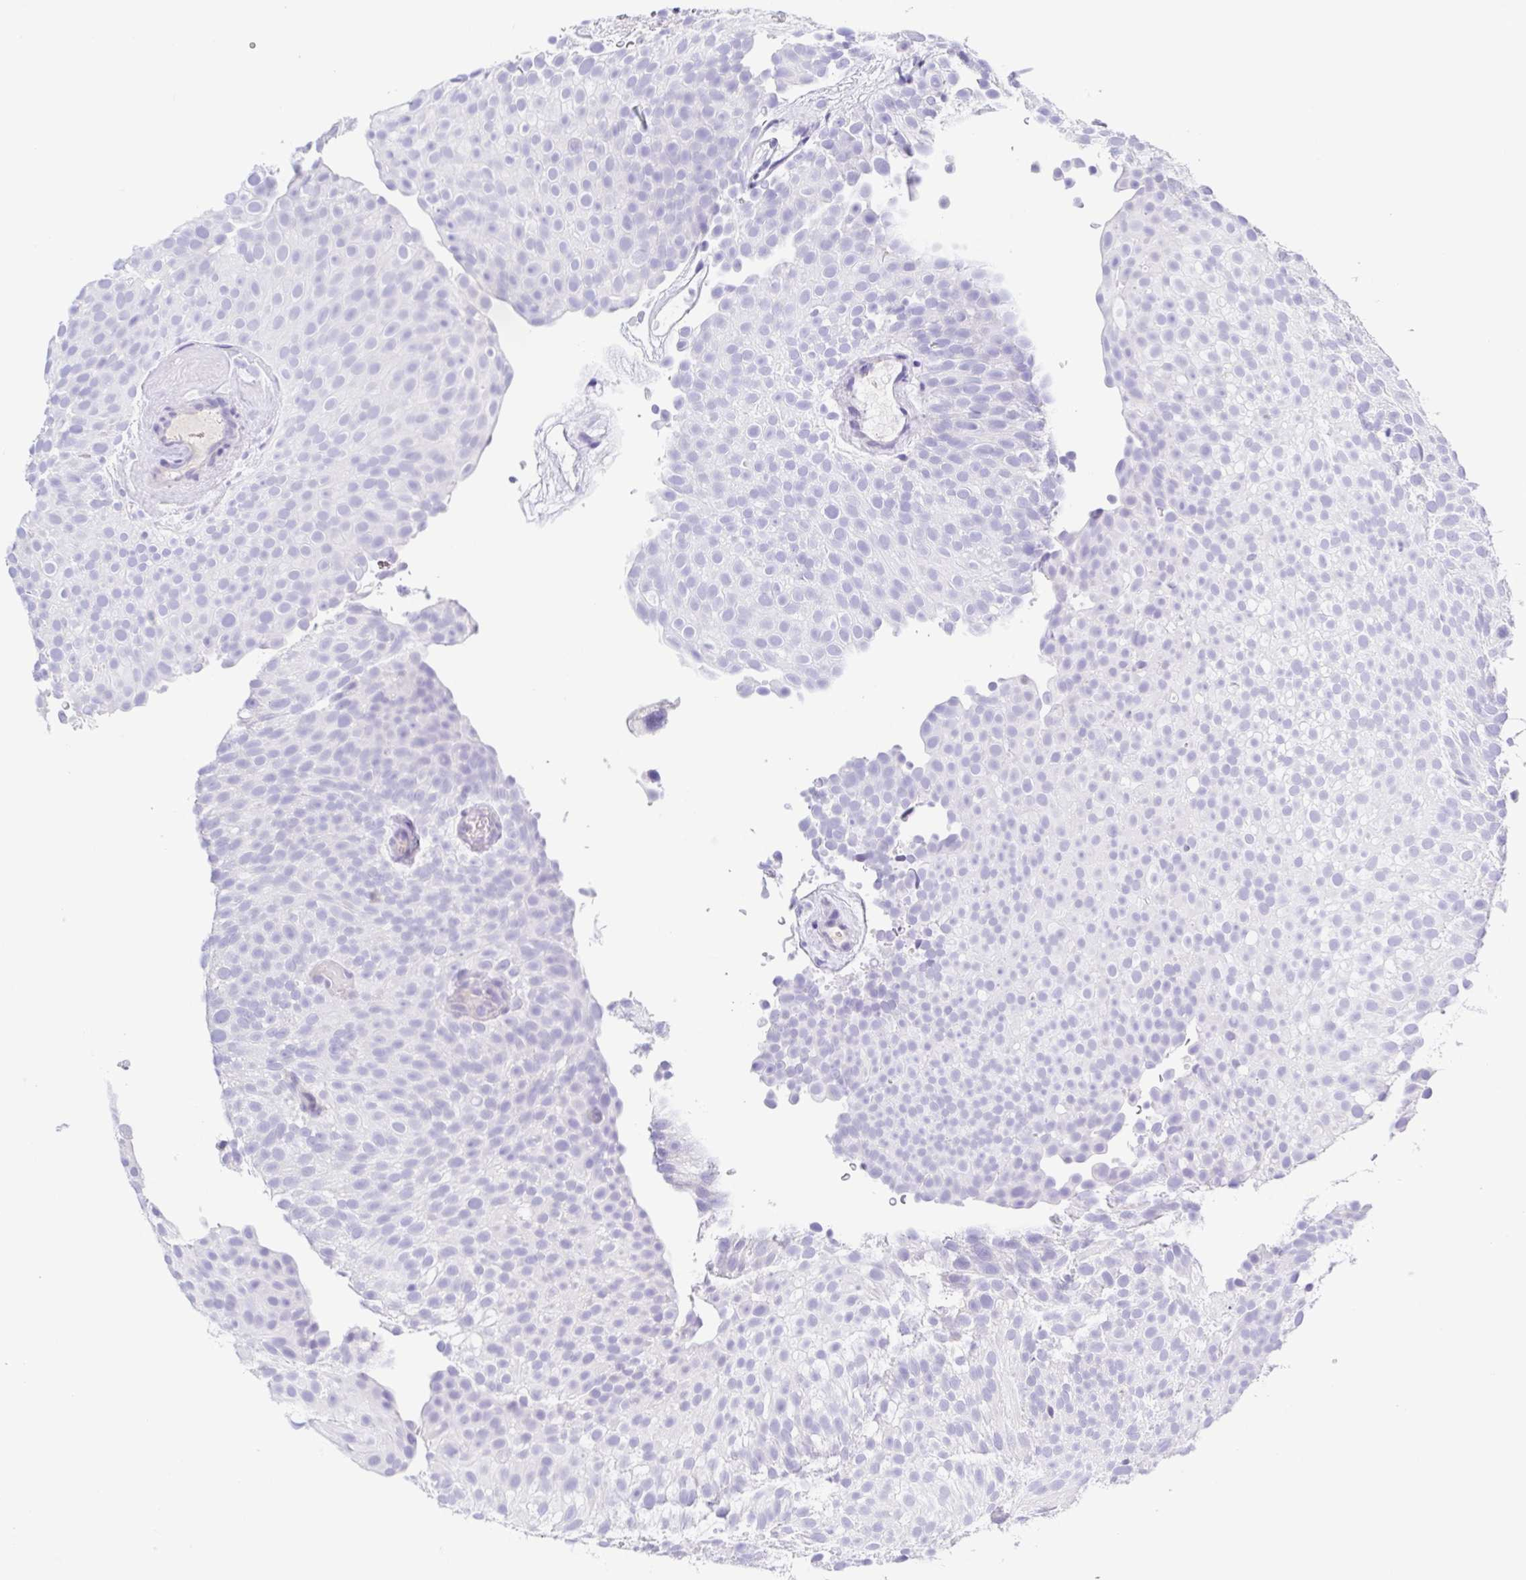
{"staining": {"intensity": "negative", "quantity": "none", "location": "none"}, "tissue": "urothelial cancer", "cell_type": "Tumor cells", "image_type": "cancer", "snomed": [{"axis": "morphology", "description": "Urothelial carcinoma, Low grade"}, {"axis": "topography", "description": "Urinary bladder"}], "caption": "Tumor cells are negative for brown protein staining in urothelial carcinoma (low-grade).", "gene": "A1BG", "patient": {"sex": "male", "age": 78}}